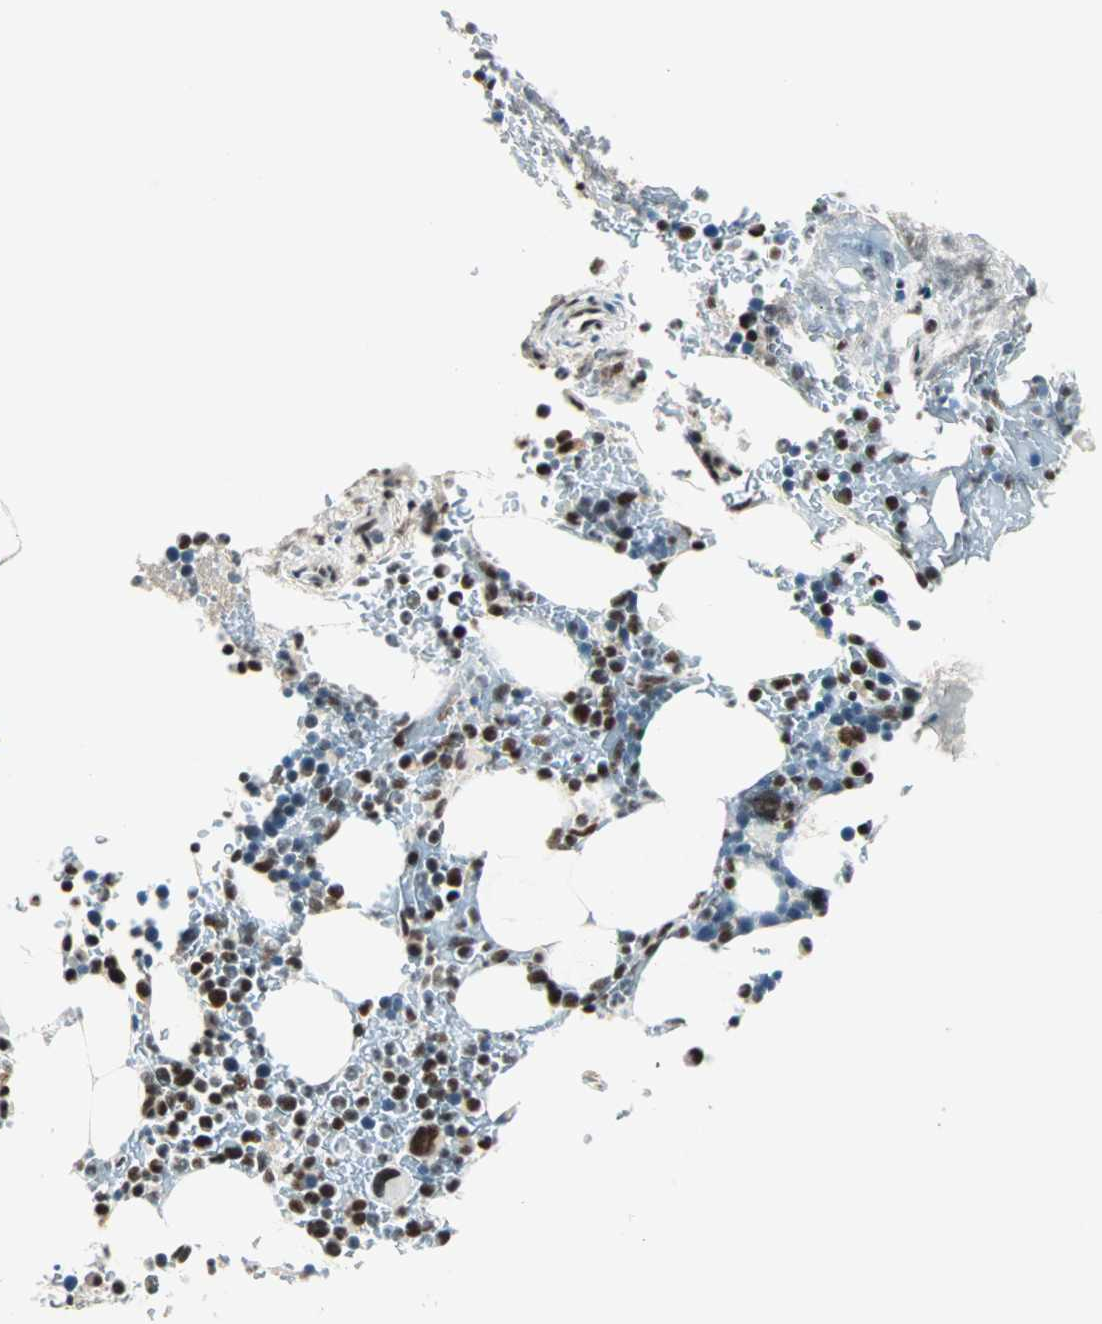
{"staining": {"intensity": "strong", "quantity": "25%-75%", "location": "nuclear"}, "tissue": "bone marrow", "cell_type": "Hematopoietic cells", "image_type": "normal", "snomed": [{"axis": "morphology", "description": "Normal tissue, NOS"}, {"axis": "topography", "description": "Bone marrow"}], "caption": "This histopathology image reveals IHC staining of normal bone marrow, with high strong nuclear expression in approximately 25%-75% of hematopoietic cells.", "gene": "SIN3A", "patient": {"sex": "female", "age": 73}}